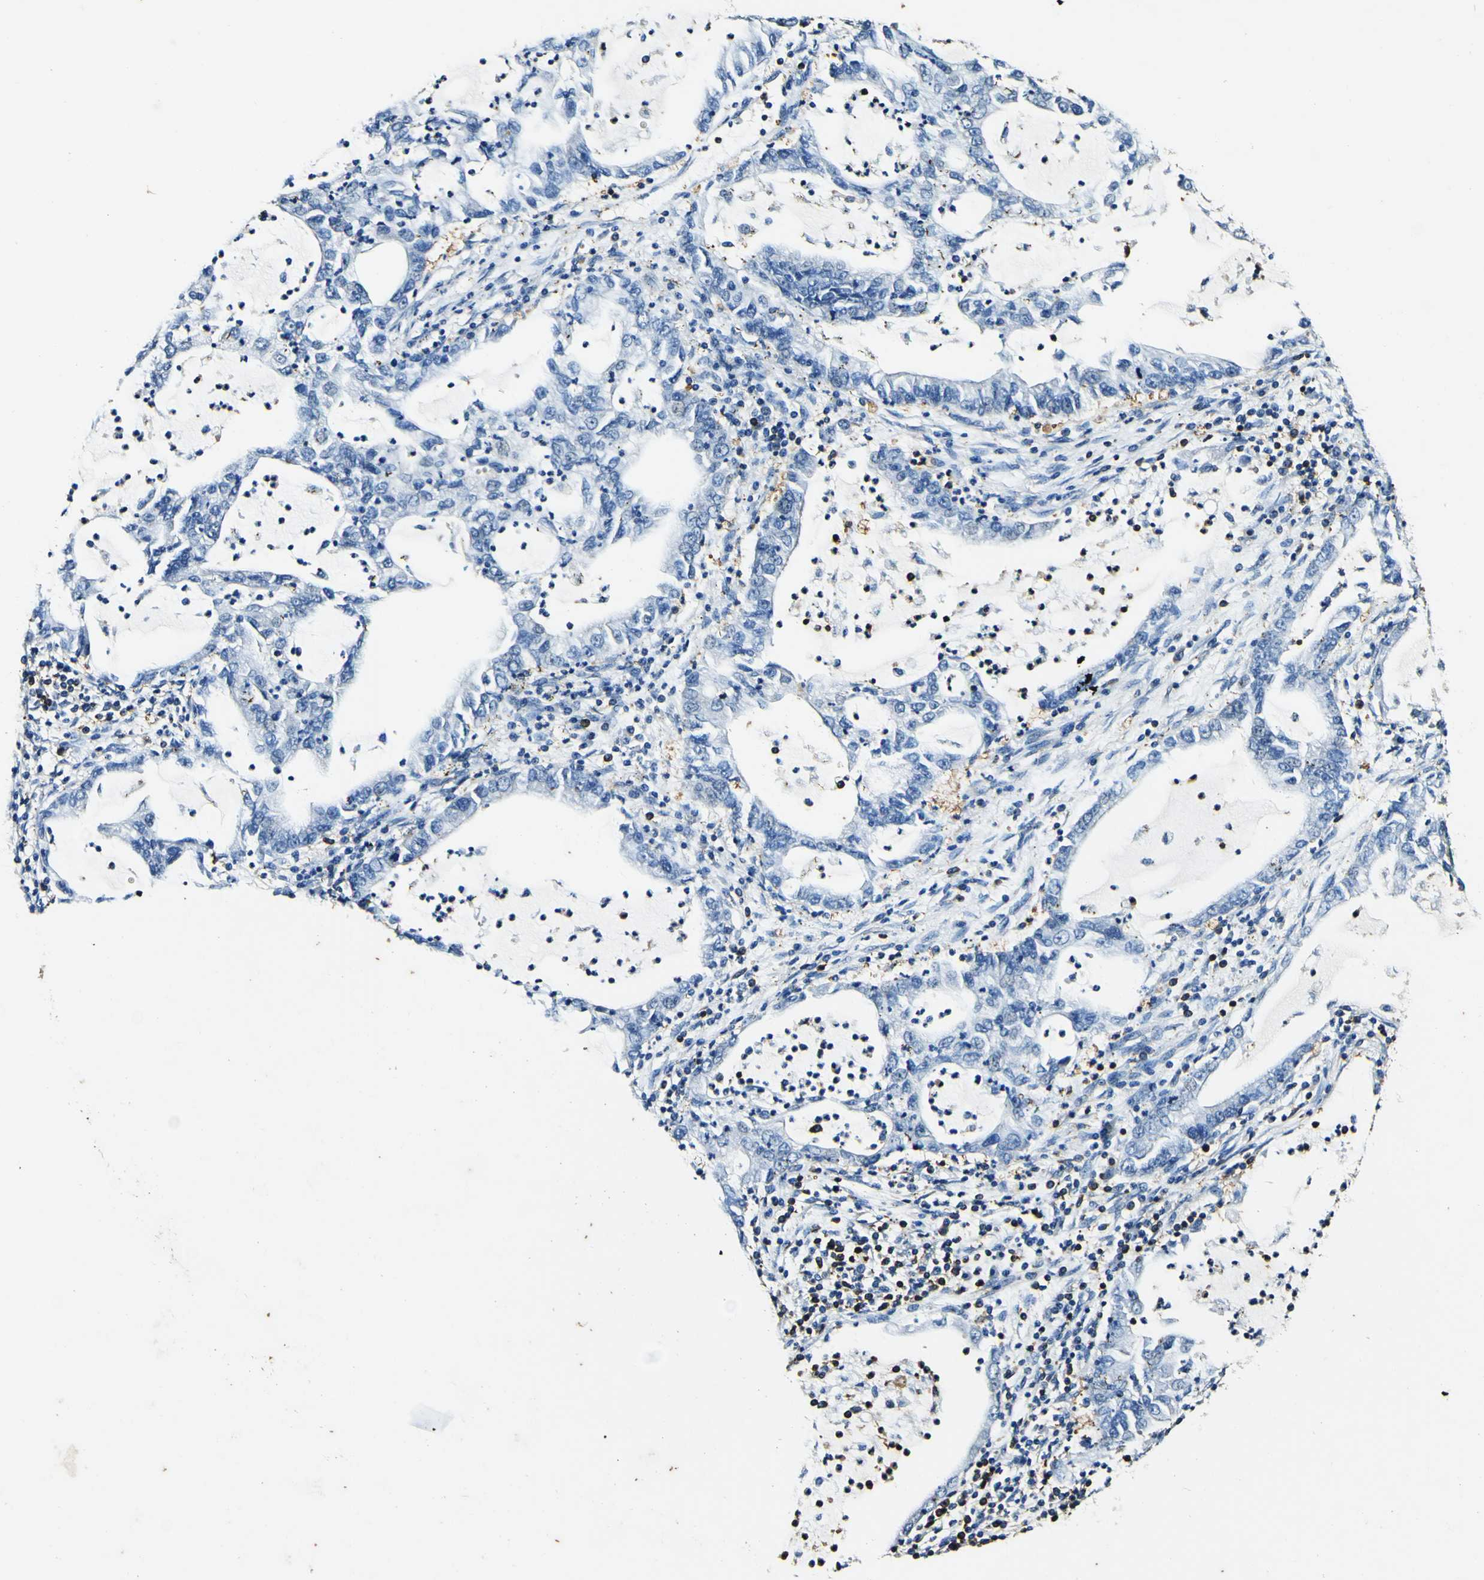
{"staining": {"intensity": "negative", "quantity": "none", "location": "none"}, "tissue": "lung cancer", "cell_type": "Tumor cells", "image_type": "cancer", "snomed": [{"axis": "morphology", "description": "Adenocarcinoma, NOS"}, {"axis": "topography", "description": "Lung"}], "caption": "Tumor cells show no significant expression in adenocarcinoma (lung). The staining is performed using DAB brown chromogen with nuclei counter-stained in using hematoxylin.", "gene": "RHOT2", "patient": {"sex": "female", "age": 51}}